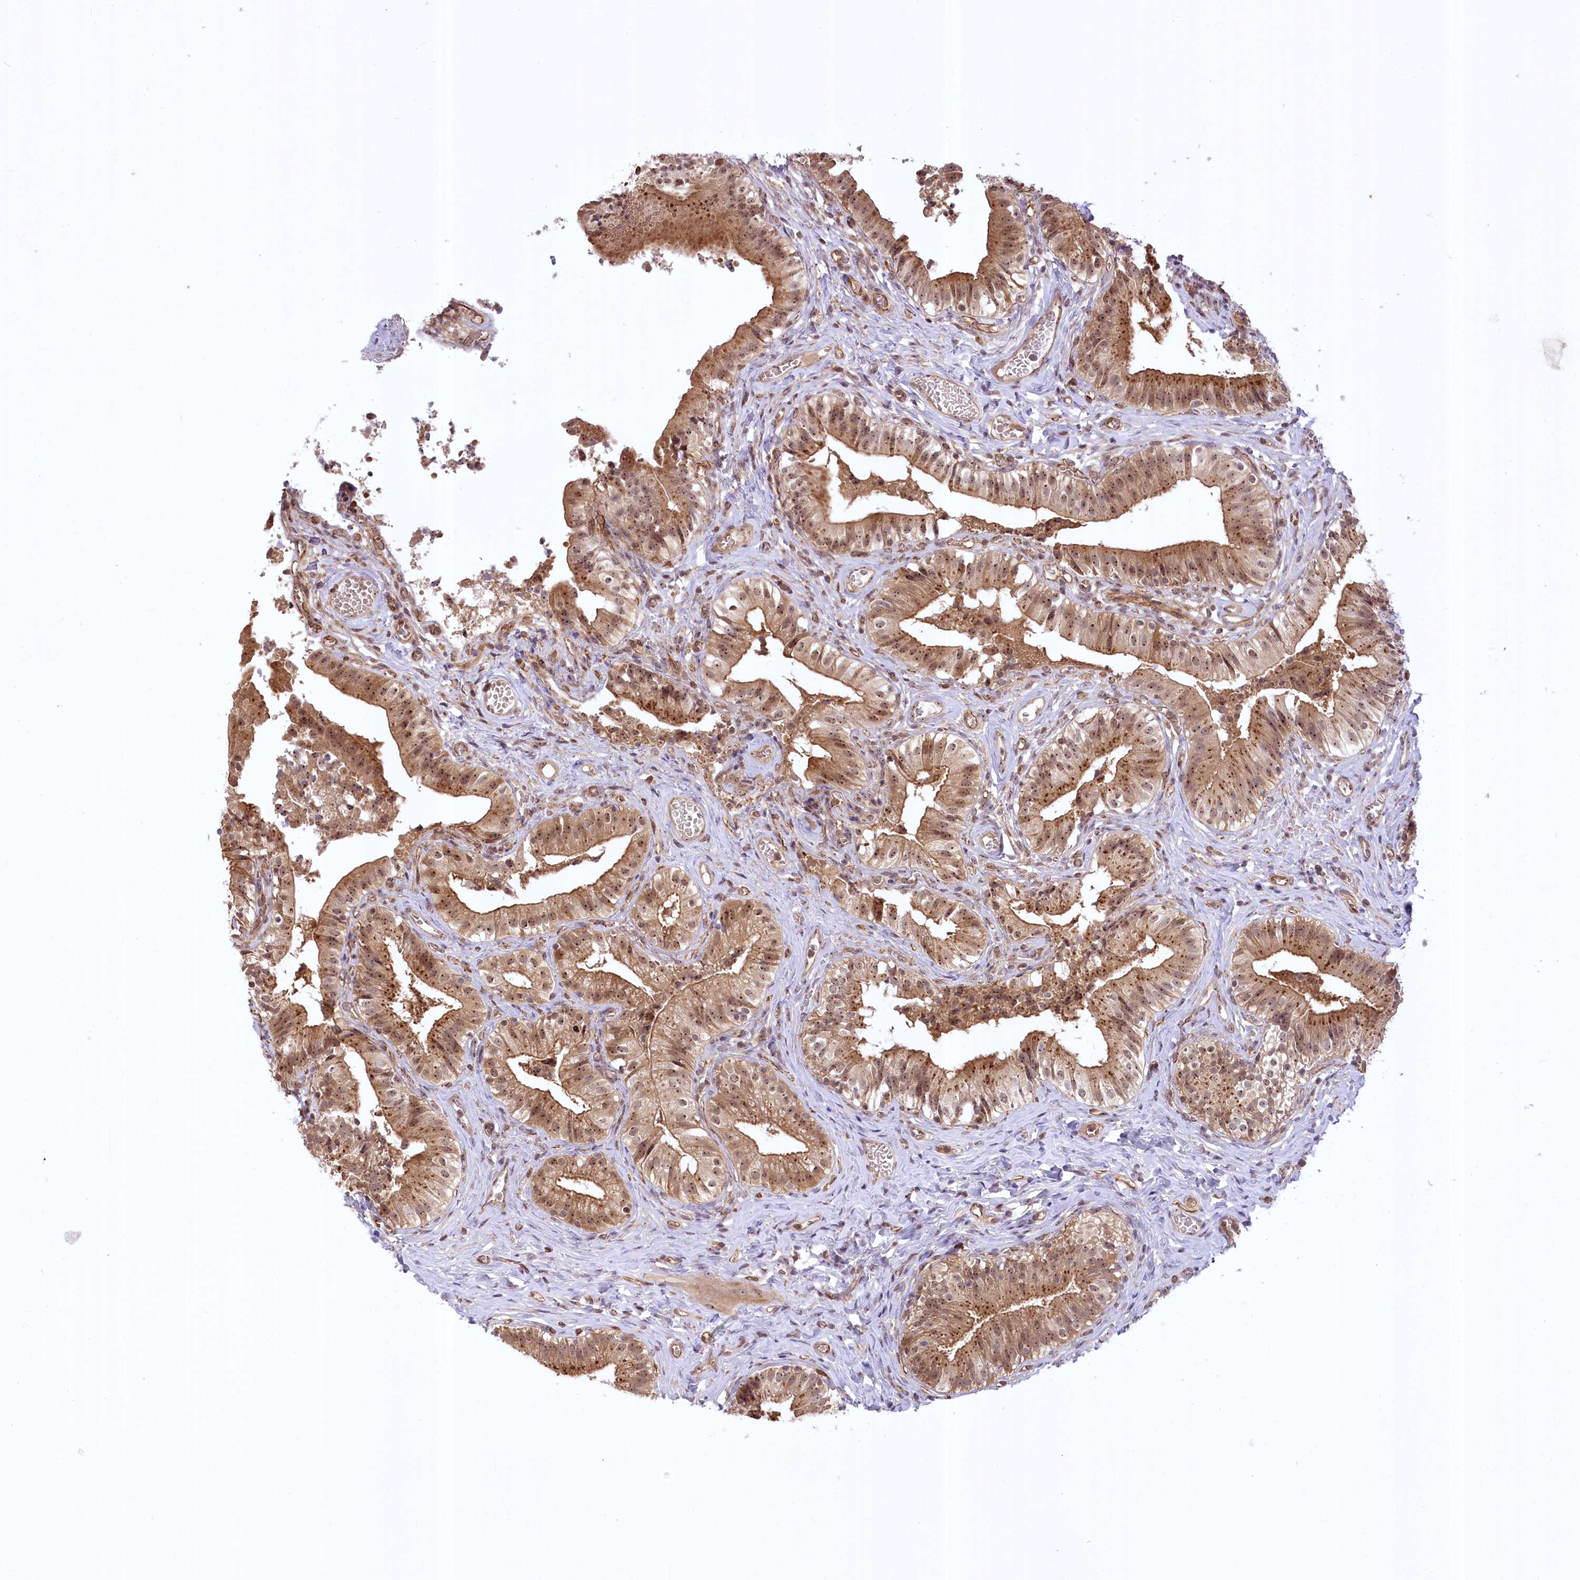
{"staining": {"intensity": "moderate", "quantity": ">75%", "location": "cytoplasmic/membranous,nuclear"}, "tissue": "gallbladder", "cell_type": "Glandular cells", "image_type": "normal", "snomed": [{"axis": "morphology", "description": "Normal tissue, NOS"}, {"axis": "topography", "description": "Gallbladder"}], "caption": "Protein expression analysis of normal human gallbladder reveals moderate cytoplasmic/membranous,nuclear expression in about >75% of glandular cells.", "gene": "SERGEF", "patient": {"sex": "female", "age": 47}}